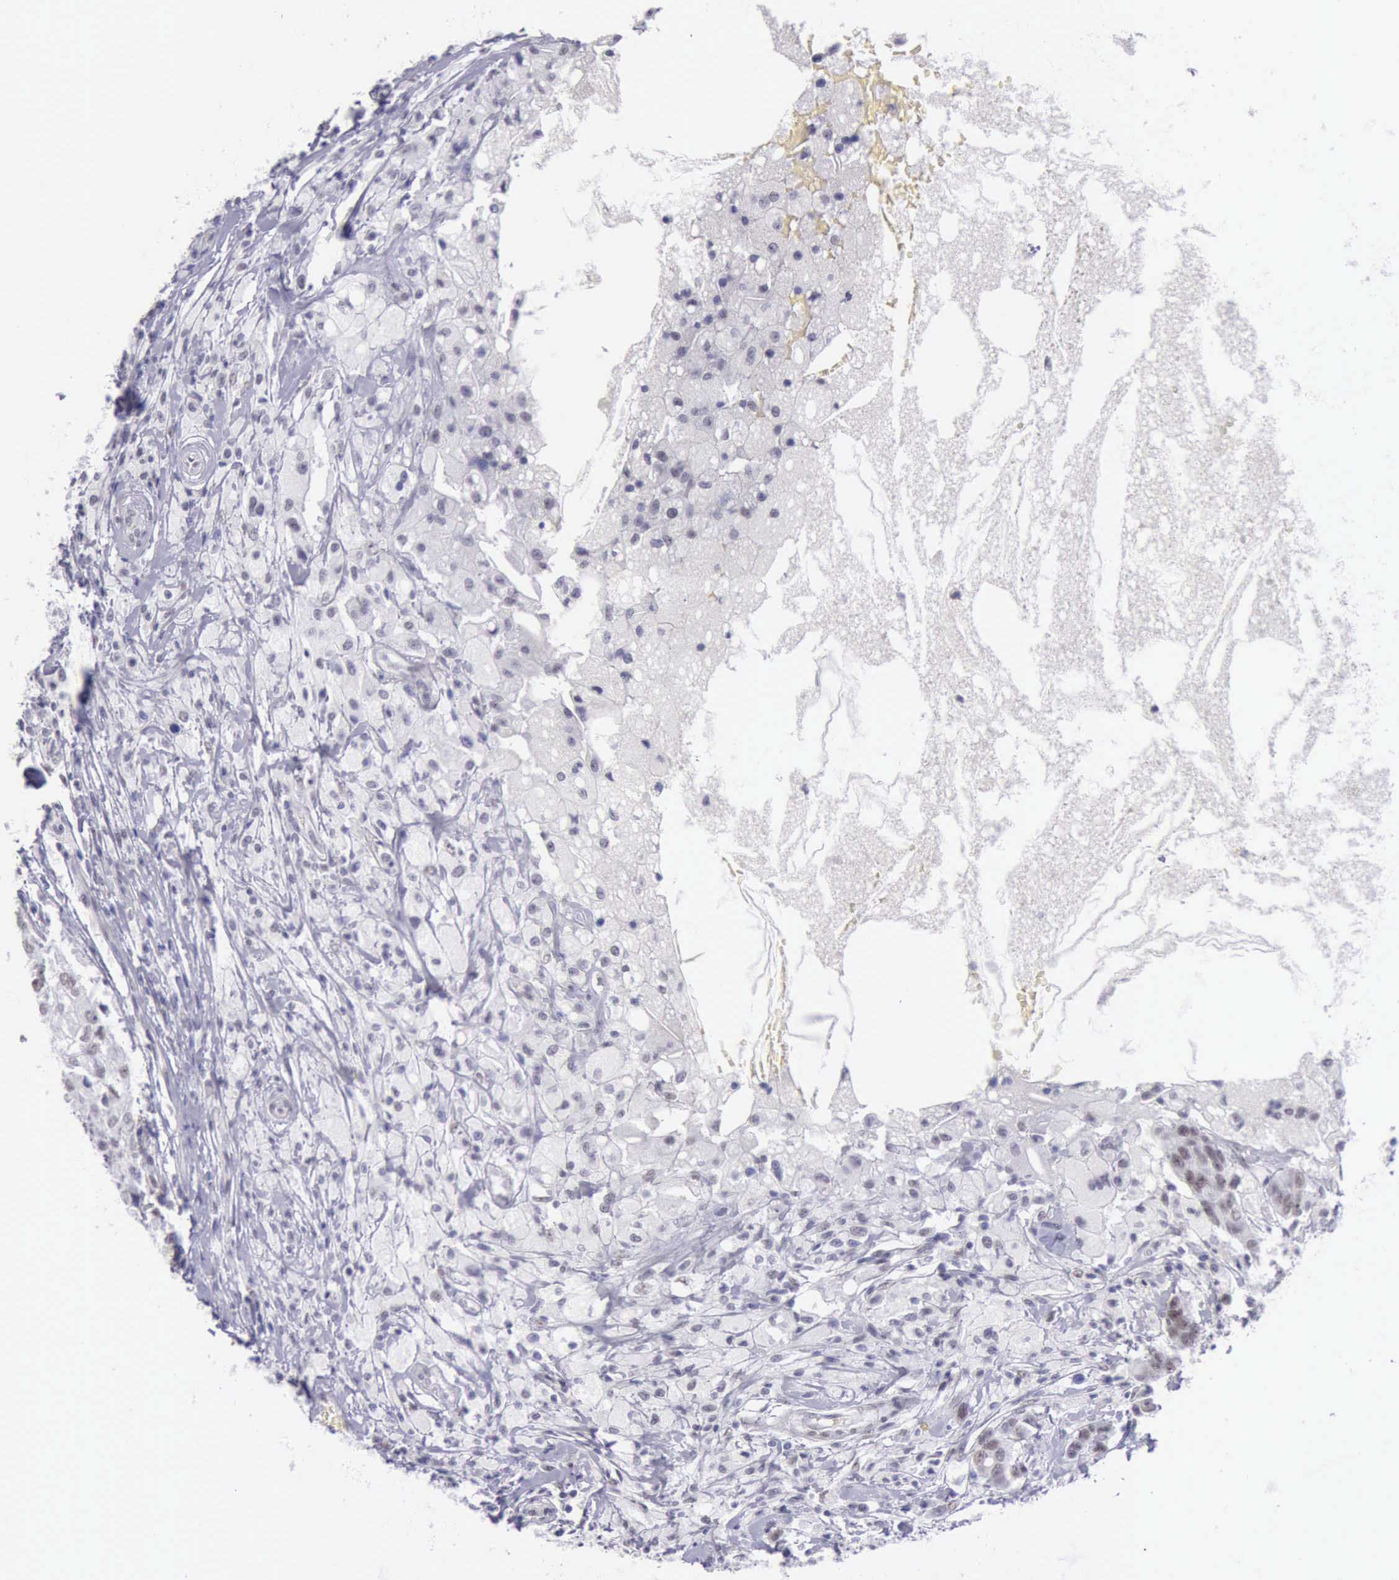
{"staining": {"intensity": "weak", "quantity": "25%-75%", "location": "nuclear"}, "tissue": "breast cancer", "cell_type": "Tumor cells", "image_type": "cancer", "snomed": [{"axis": "morphology", "description": "Duct carcinoma"}, {"axis": "topography", "description": "Breast"}], "caption": "Immunohistochemical staining of human intraductal carcinoma (breast) demonstrates weak nuclear protein expression in approximately 25%-75% of tumor cells.", "gene": "EP300", "patient": {"sex": "female", "age": 27}}